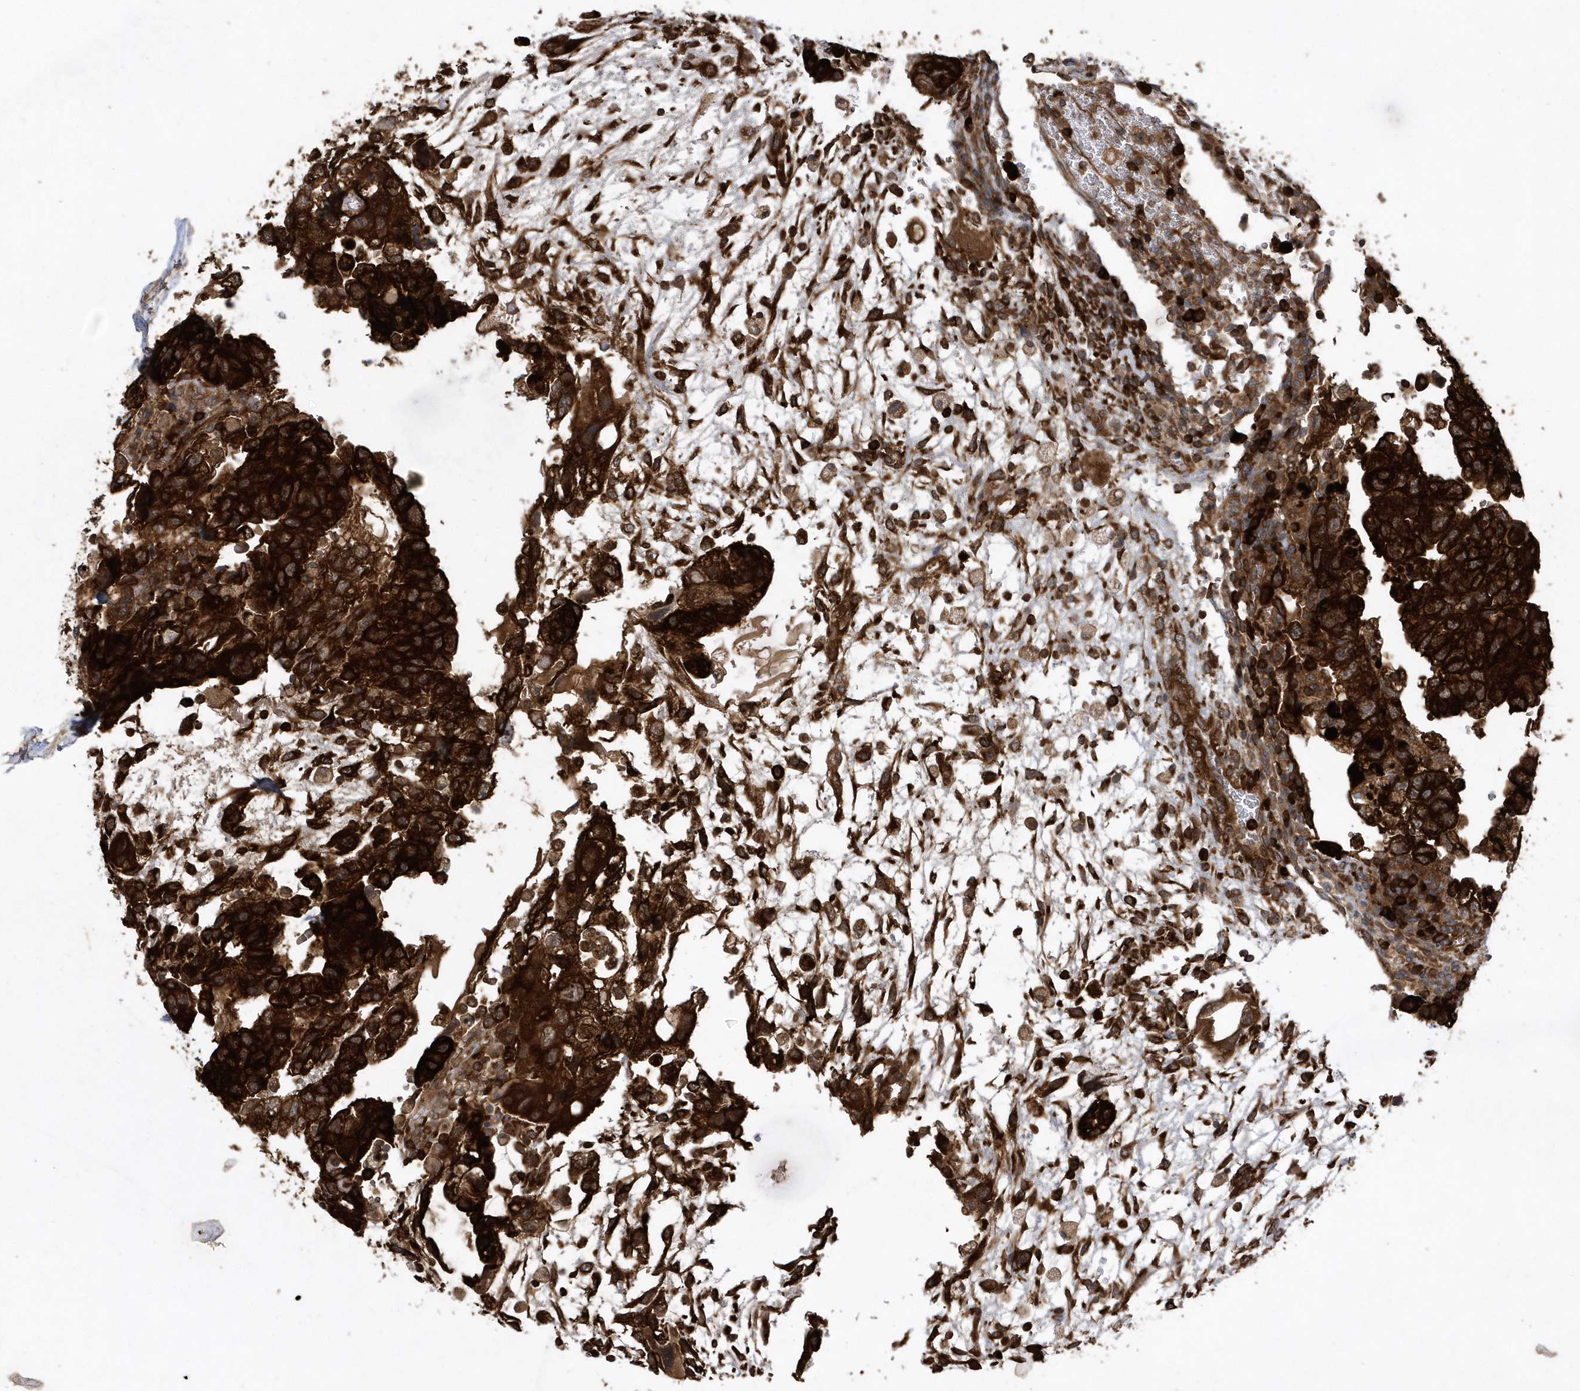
{"staining": {"intensity": "strong", "quantity": ">75%", "location": "cytoplasmic/membranous"}, "tissue": "testis cancer", "cell_type": "Tumor cells", "image_type": "cancer", "snomed": [{"axis": "morphology", "description": "Carcinoma, Embryonal, NOS"}, {"axis": "topography", "description": "Testis"}], "caption": "IHC image of neoplastic tissue: human embryonal carcinoma (testis) stained using immunohistochemistry (IHC) shows high levels of strong protein expression localized specifically in the cytoplasmic/membranous of tumor cells, appearing as a cytoplasmic/membranous brown color.", "gene": "PAICS", "patient": {"sex": "male", "age": 36}}